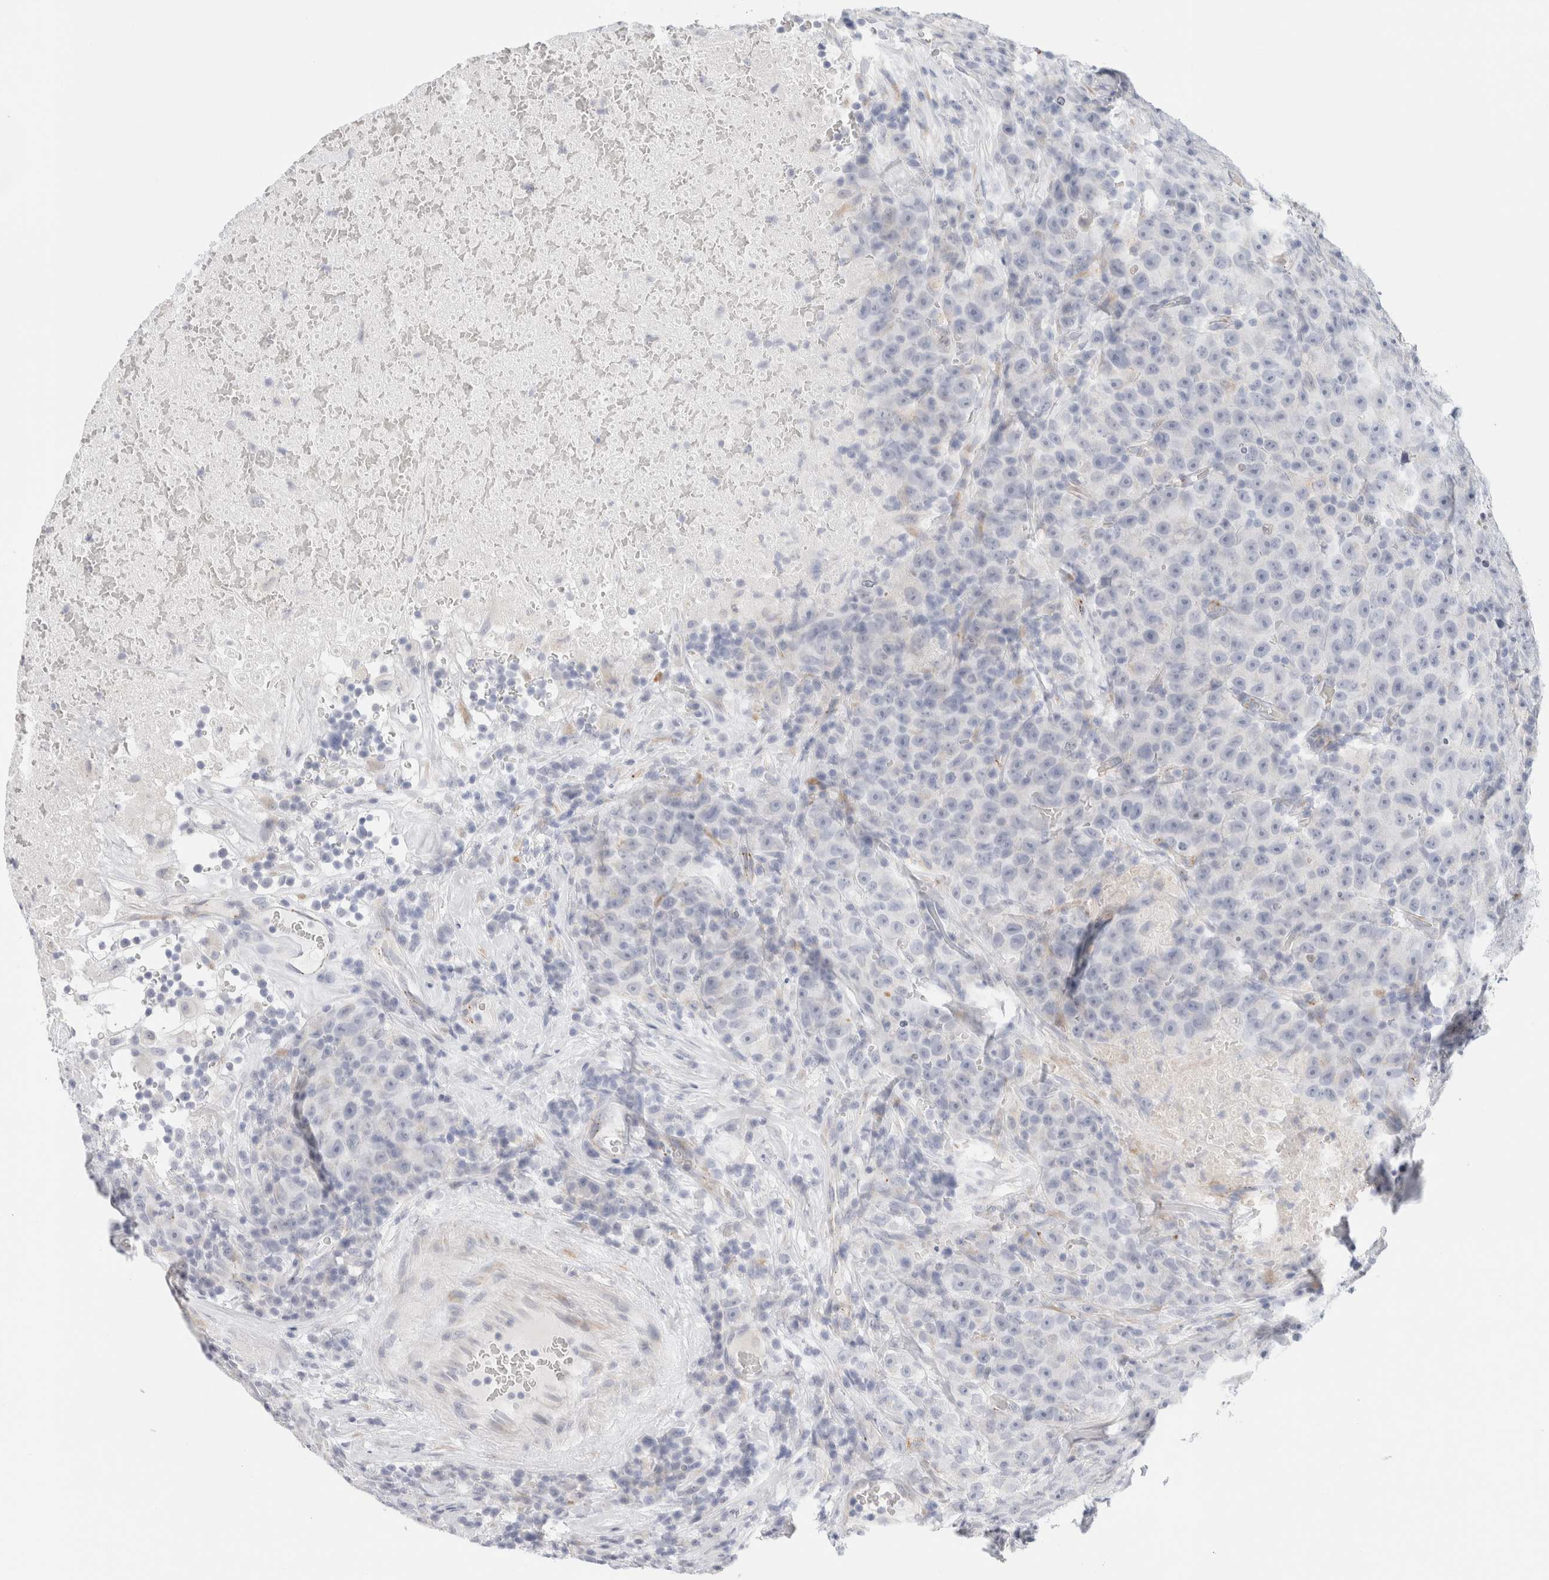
{"staining": {"intensity": "negative", "quantity": "none", "location": "none"}, "tissue": "testis cancer", "cell_type": "Tumor cells", "image_type": "cancer", "snomed": [{"axis": "morphology", "description": "Seminoma, NOS"}, {"axis": "topography", "description": "Testis"}], "caption": "IHC of human seminoma (testis) exhibits no expression in tumor cells.", "gene": "RTN4", "patient": {"sex": "male", "age": 22}}